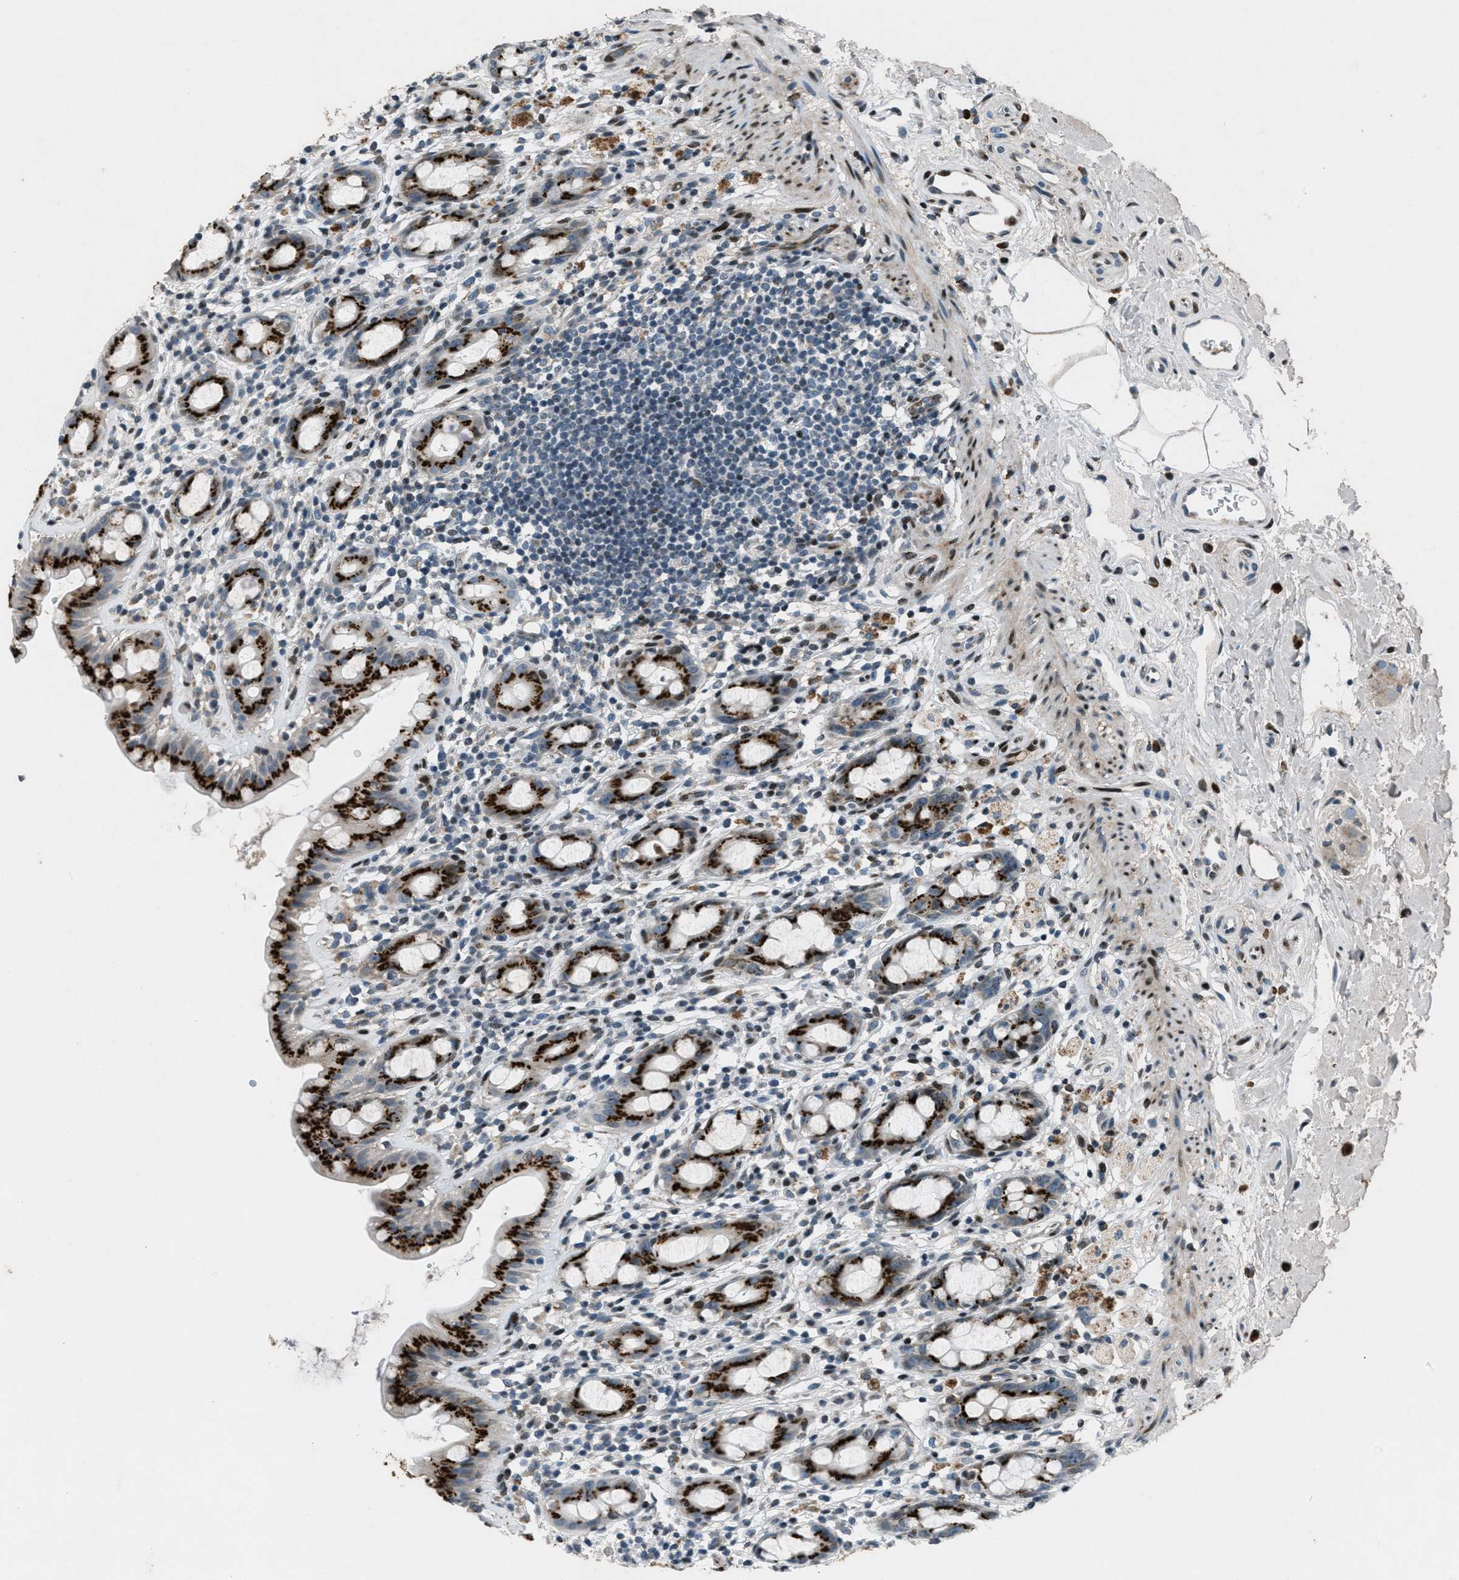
{"staining": {"intensity": "strong", "quantity": ">75%", "location": "cytoplasmic/membranous"}, "tissue": "rectum", "cell_type": "Glandular cells", "image_type": "normal", "snomed": [{"axis": "morphology", "description": "Normal tissue, NOS"}, {"axis": "topography", "description": "Rectum"}], "caption": "IHC (DAB (3,3'-diaminobenzidine)) staining of unremarkable rectum demonstrates strong cytoplasmic/membranous protein expression in approximately >75% of glandular cells. The staining is performed using DAB (3,3'-diaminobenzidine) brown chromogen to label protein expression. The nuclei are counter-stained blue using hematoxylin.", "gene": "GPC6", "patient": {"sex": "male", "age": 44}}